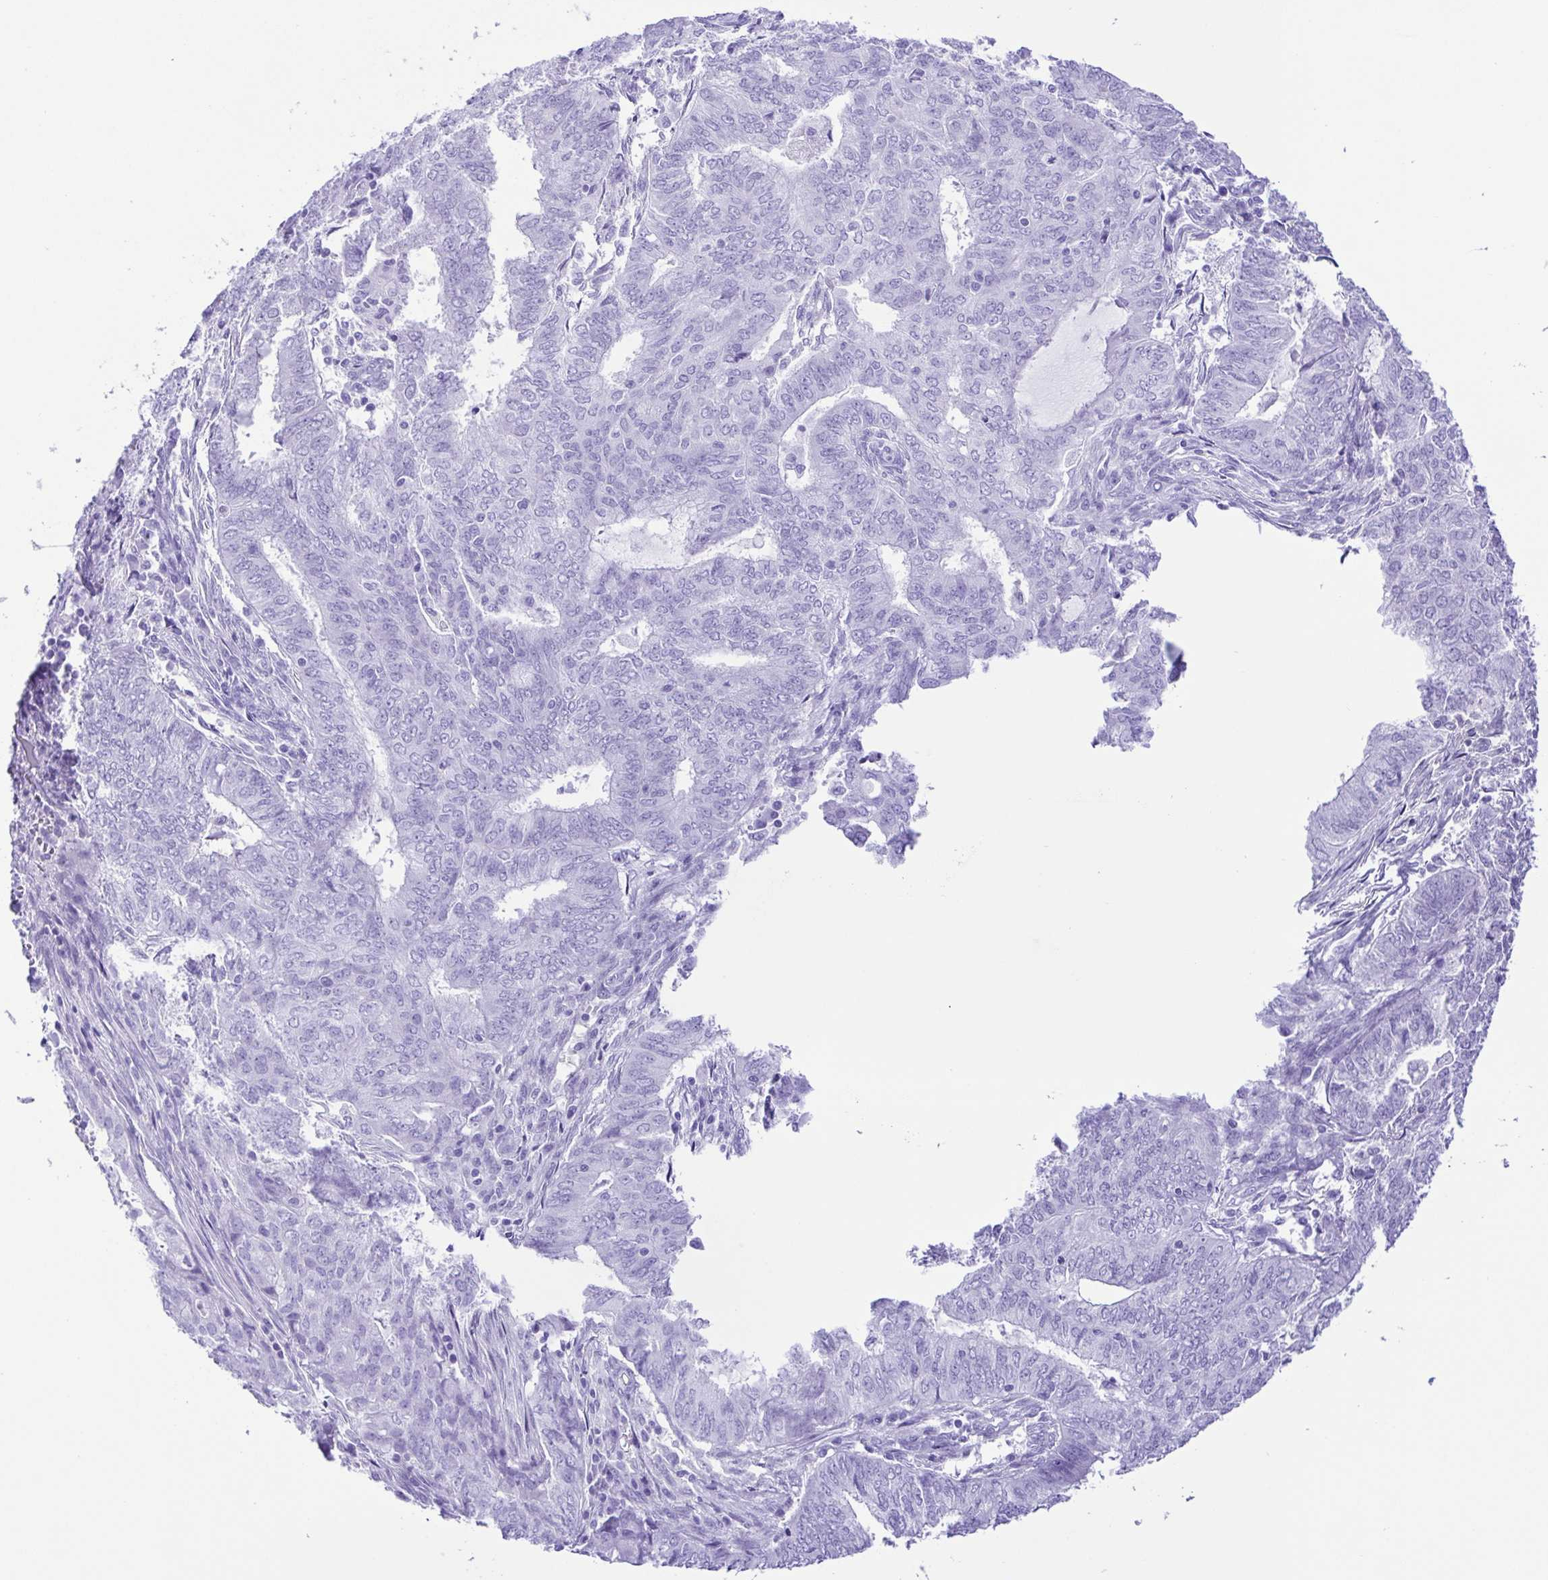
{"staining": {"intensity": "negative", "quantity": "none", "location": "none"}, "tissue": "endometrial cancer", "cell_type": "Tumor cells", "image_type": "cancer", "snomed": [{"axis": "morphology", "description": "Adenocarcinoma, NOS"}, {"axis": "topography", "description": "Endometrium"}], "caption": "Immunohistochemistry (IHC) photomicrograph of endometrial cancer stained for a protein (brown), which displays no positivity in tumor cells.", "gene": "ERP27", "patient": {"sex": "female", "age": 62}}